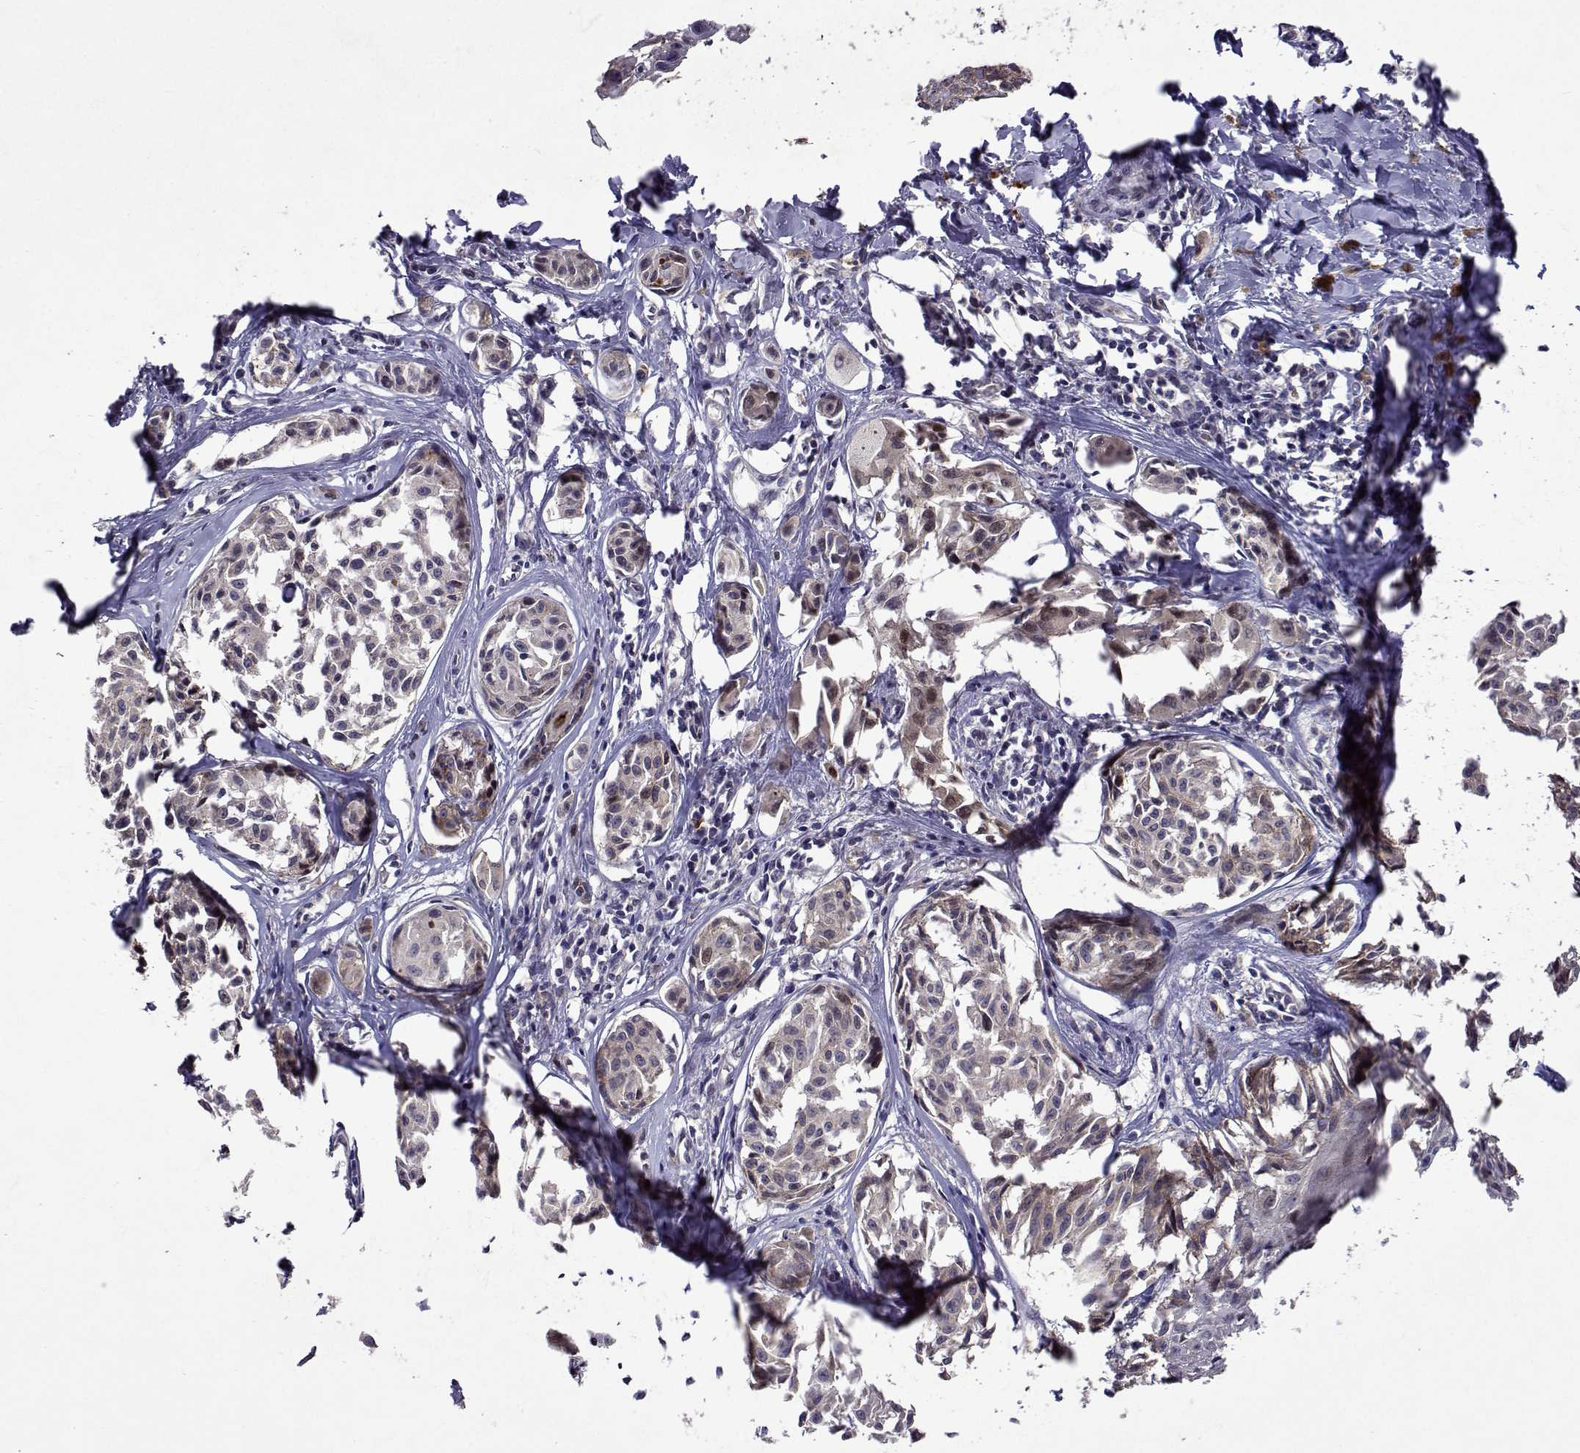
{"staining": {"intensity": "negative", "quantity": "none", "location": "none"}, "tissue": "melanoma", "cell_type": "Tumor cells", "image_type": "cancer", "snomed": [{"axis": "morphology", "description": "Malignant melanoma, NOS"}, {"axis": "topography", "description": "Skin"}], "caption": "Tumor cells show no significant protein positivity in melanoma.", "gene": "TARBP2", "patient": {"sex": "male", "age": 51}}